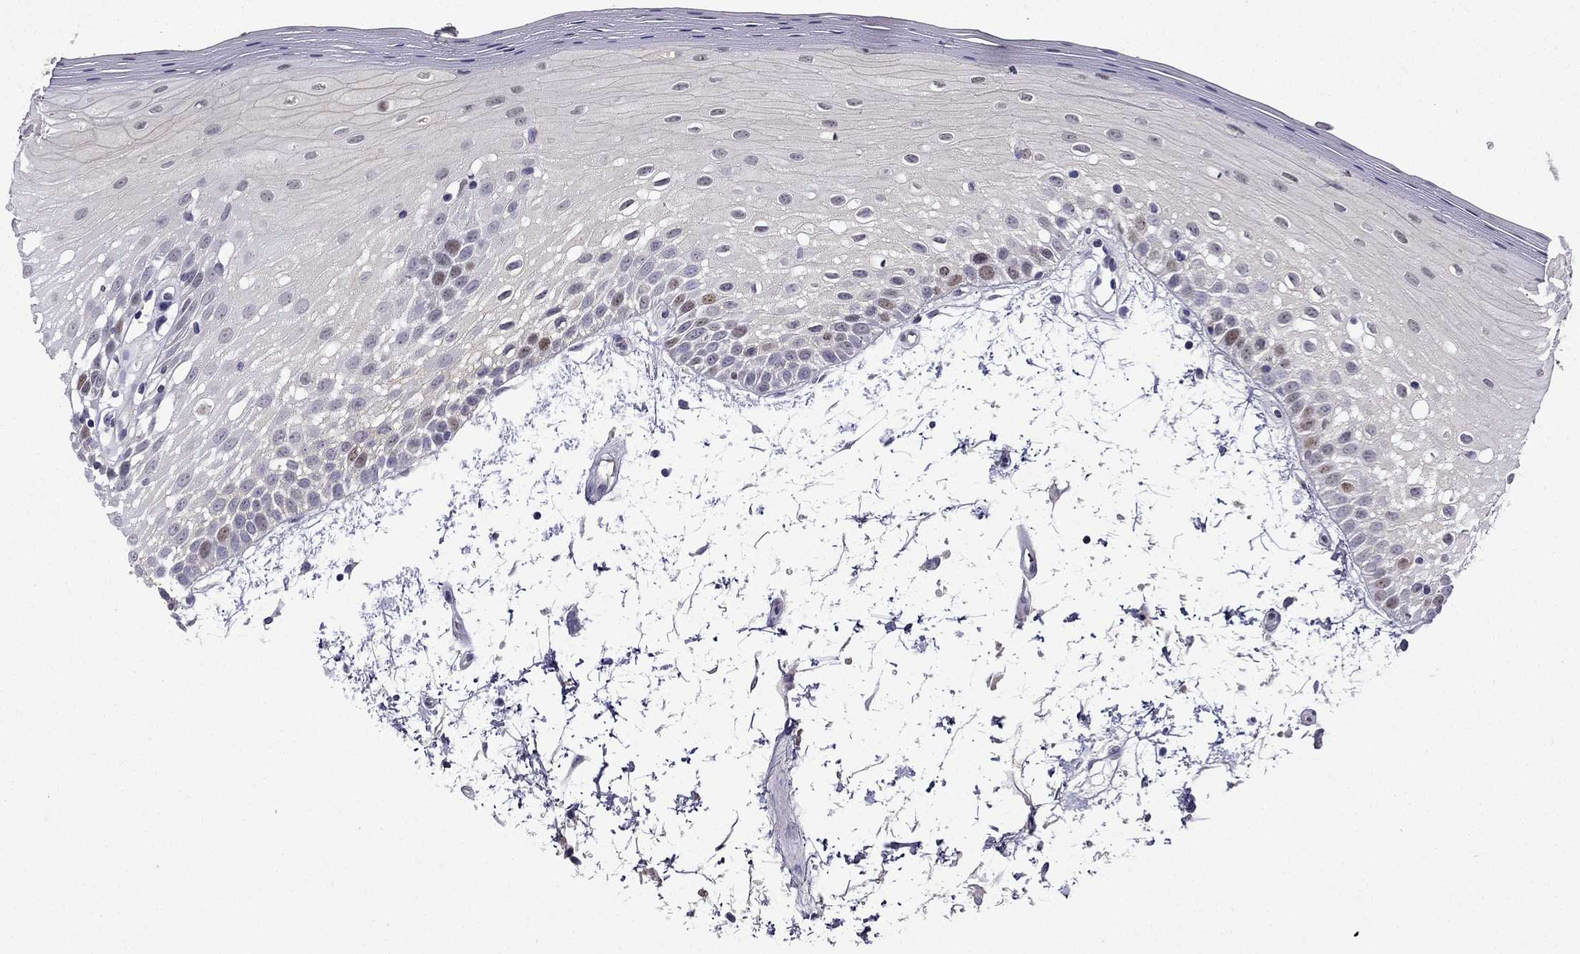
{"staining": {"intensity": "moderate", "quantity": "<25%", "location": "nuclear"}, "tissue": "oral mucosa", "cell_type": "Squamous epithelial cells", "image_type": "normal", "snomed": [{"axis": "morphology", "description": "Normal tissue, NOS"}, {"axis": "morphology", "description": "Squamous cell carcinoma, NOS"}, {"axis": "topography", "description": "Oral tissue"}, {"axis": "topography", "description": "Head-Neck"}], "caption": "Immunohistochemistry photomicrograph of benign oral mucosa: oral mucosa stained using immunohistochemistry (IHC) displays low levels of moderate protein expression localized specifically in the nuclear of squamous epithelial cells, appearing as a nuclear brown color.", "gene": "UHRF1", "patient": {"sex": "female", "age": 75}}